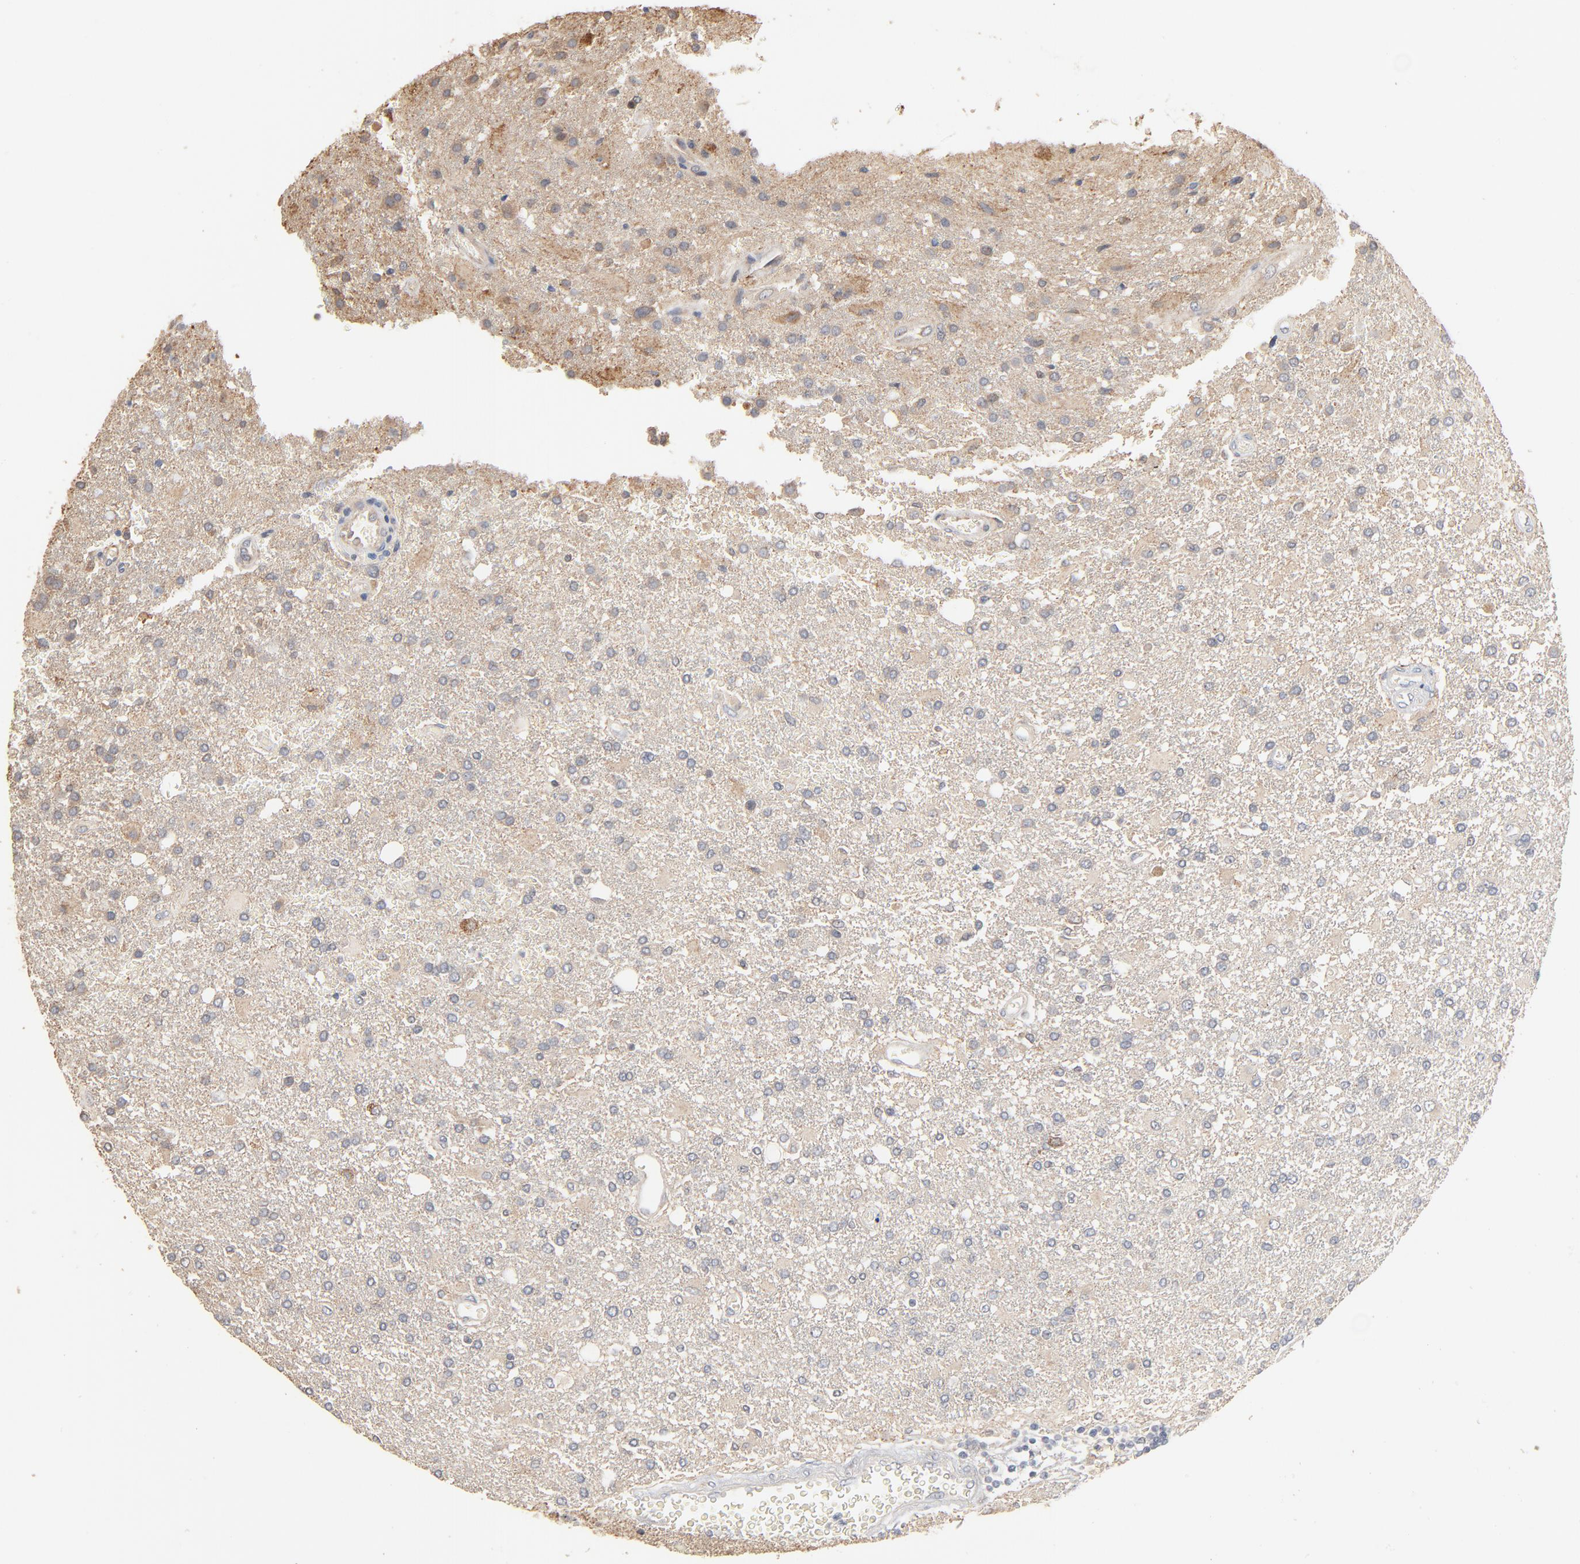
{"staining": {"intensity": "moderate", "quantity": "<25%", "location": "cytoplasmic/membranous"}, "tissue": "glioma", "cell_type": "Tumor cells", "image_type": "cancer", "snomed": [{"axis": "morphology", "description": "Glioma, malignant, High grade"}, {"axis": "topography", "description": "Cerebral cortex"}], "caption": "Moderate cytoplasmic/membranous positivity for a protein is appreciated in about <25% of tumor cells of malignant glioma (high-grade) using immunohistochemistry.", "gene": "ZDHHC8", "patient": {"sex": "male", "age": 79}}